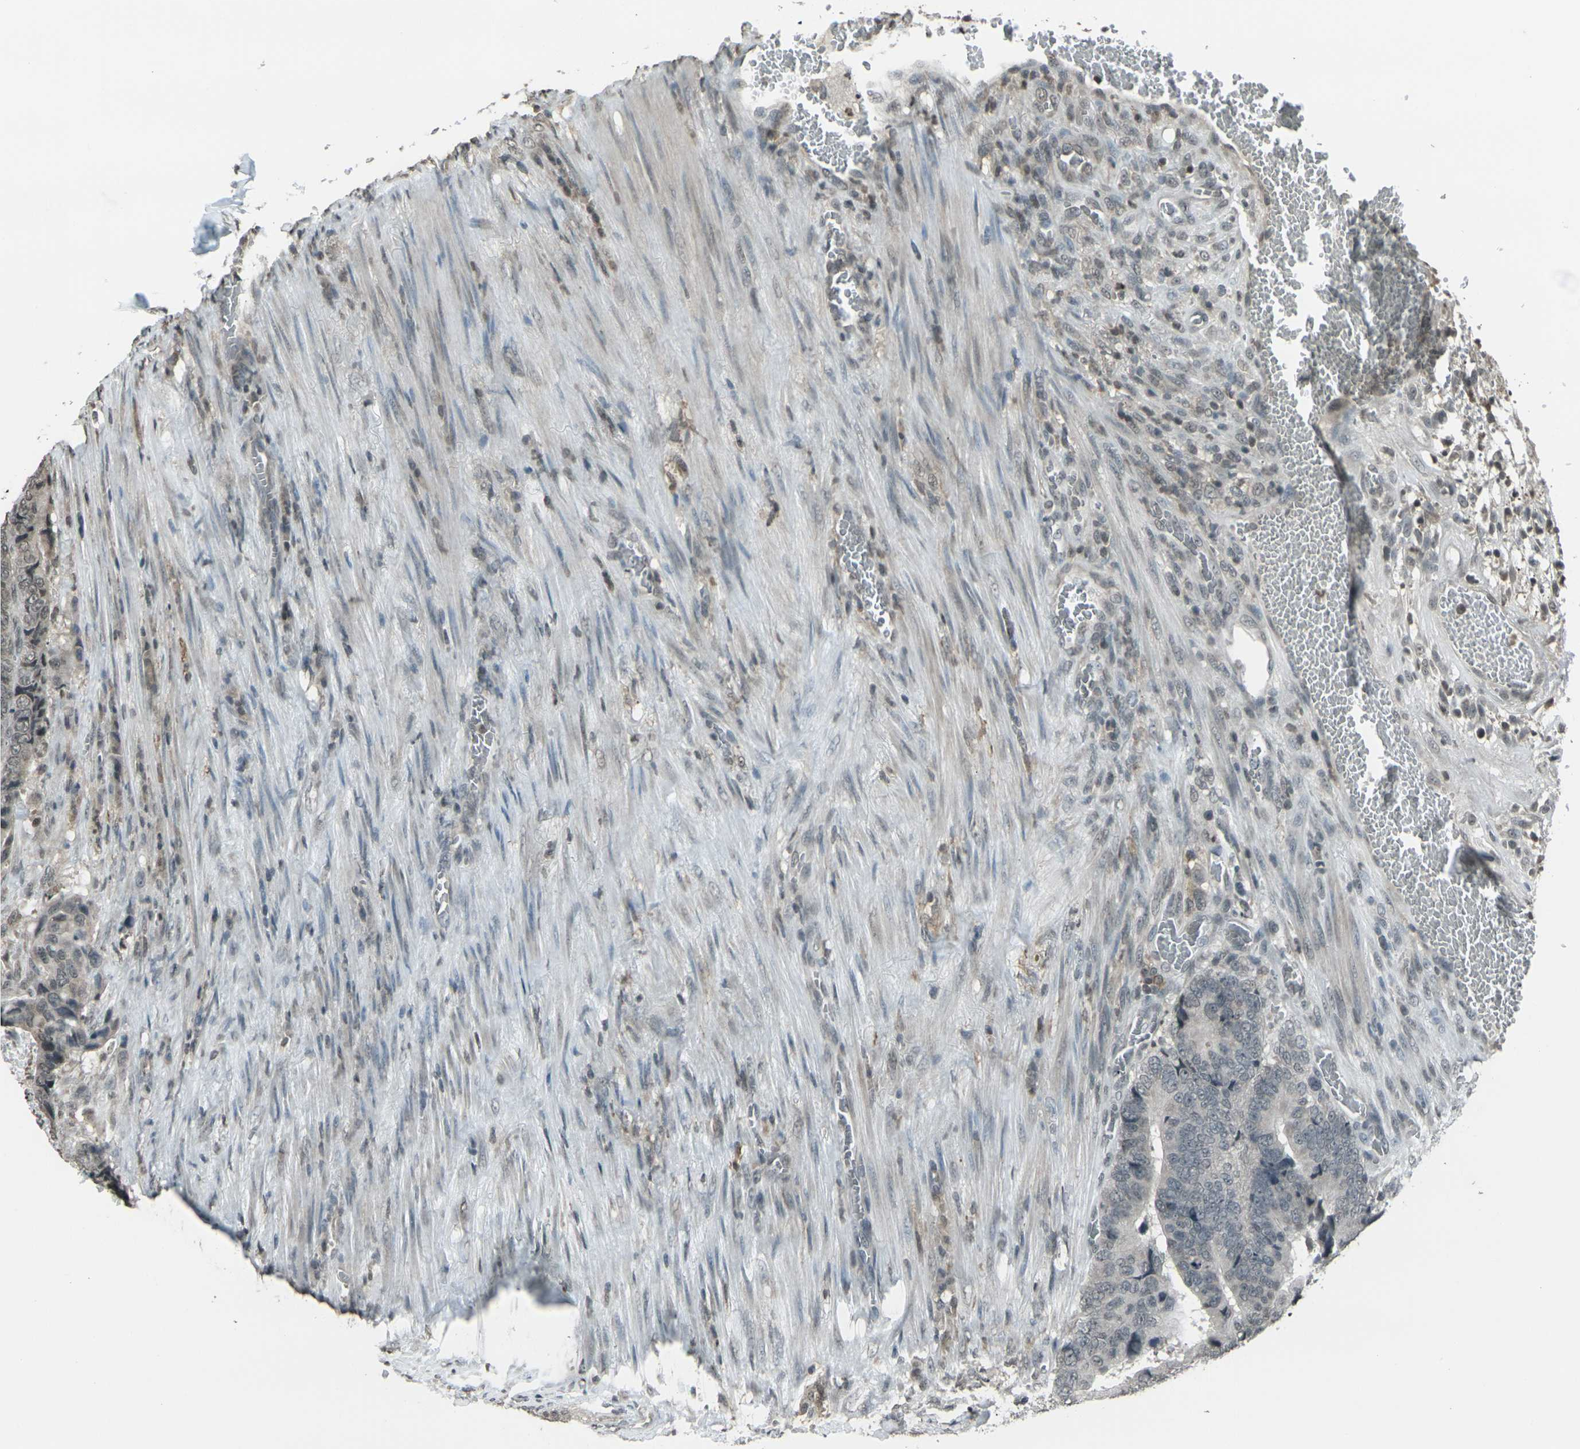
{"staining": {"intensity": "negative", "quantity": "none", "location": "none"}, "tissue": "colorectal cancer", "cell_type": "Tumor cells", "image_type": "cancer", "snomed": [{"axis": "morphology", "description": "Adenocarcinoma, NOS"}, {"axis": "topography", "description": "Colon"}], "caption": "Tumor cells show no significant positivity in colorectal cancer (adenocarcinoma).", "gene": "PRPF8", "patient": {"sex": "male", "age": 72}}